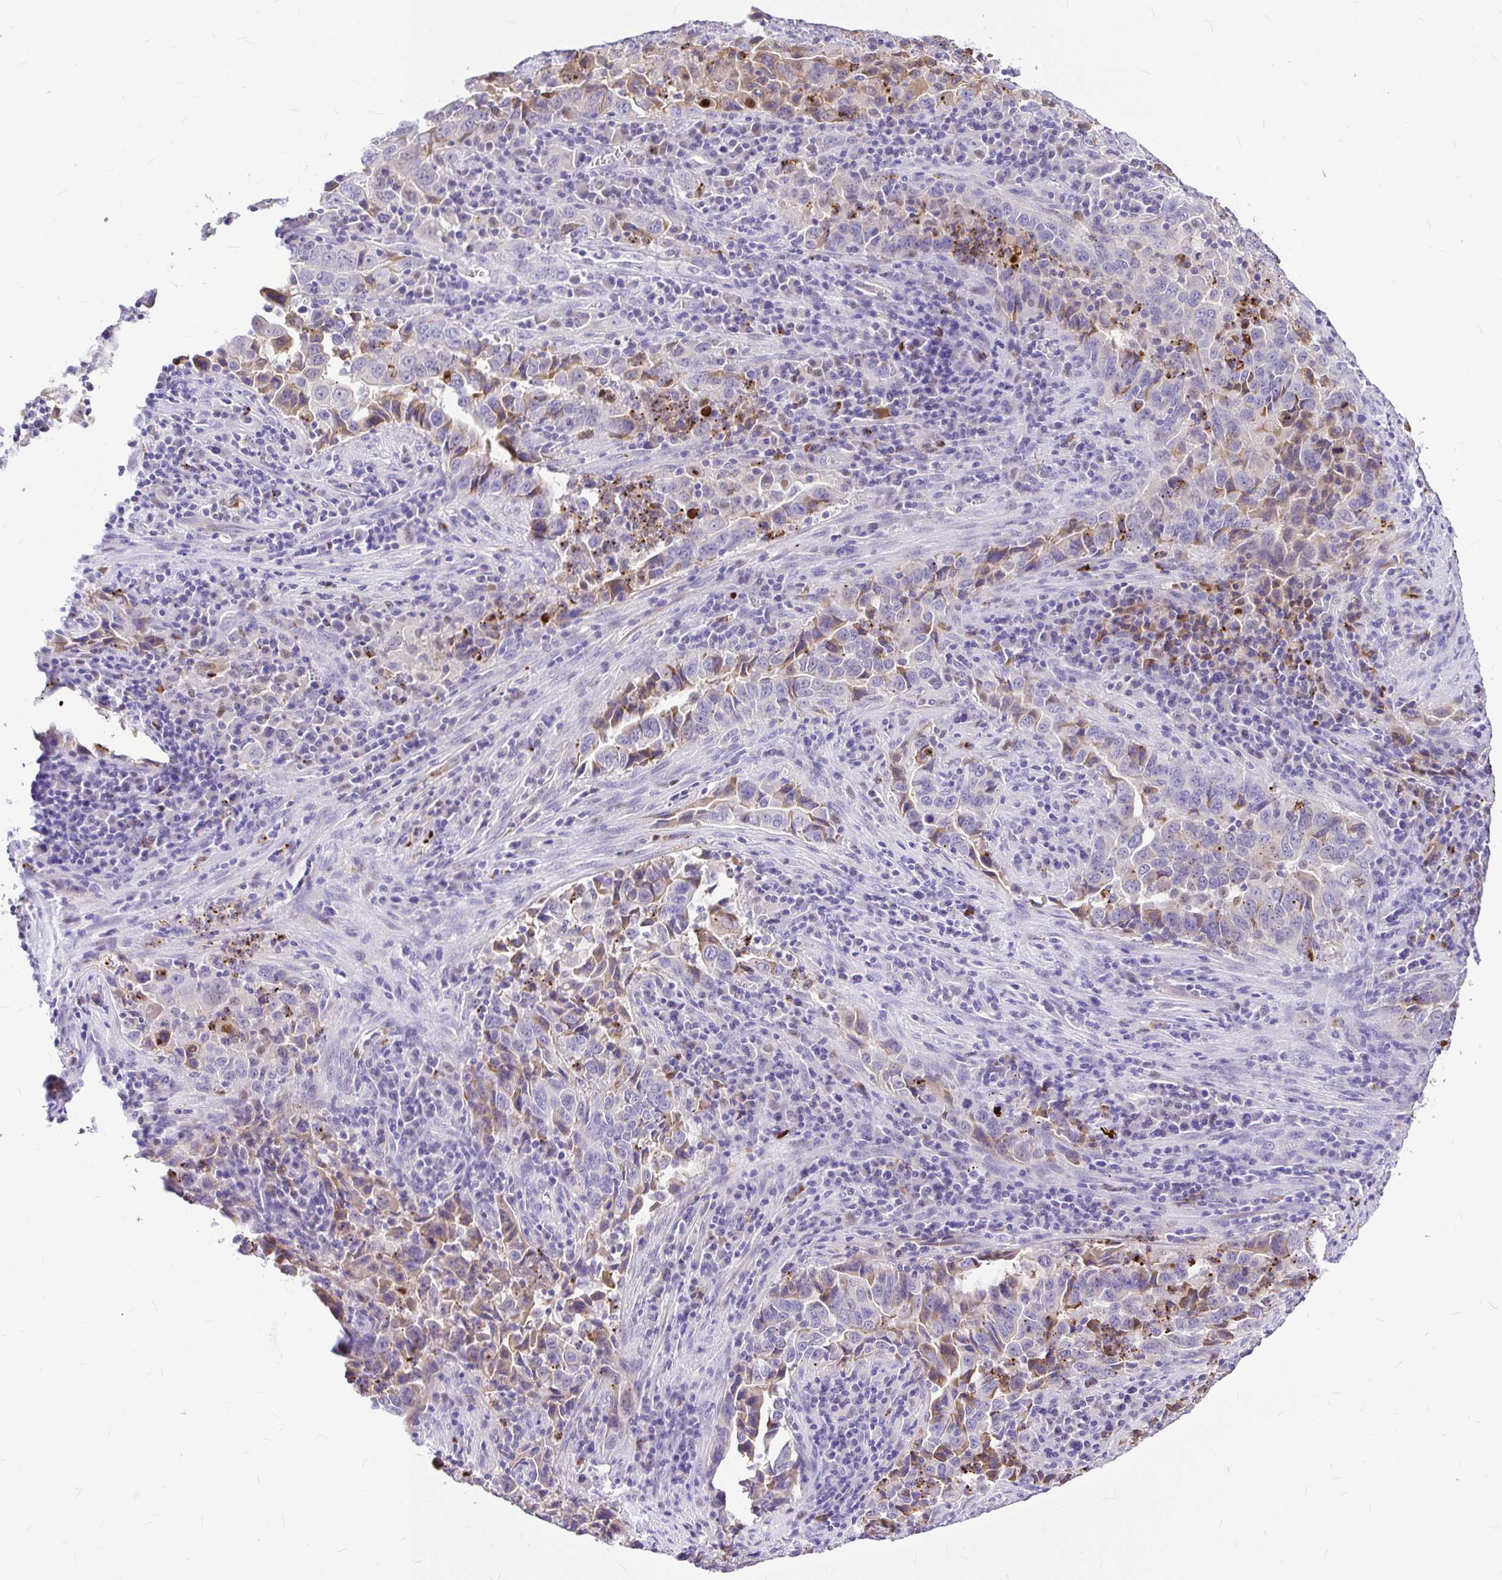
{"staining": {"intensity": "weak", "quantity": "<25%", "location": "cytoplasmic/membranous"}, "tissue": "lung cancer", "cell_type": "Tumor cells", "image_type": "cancer", "snomed": [{"axis": "morphology", "description": "Adenocarcinoma, NOS"}, {"axis": "topography", "description": "Lung"}], "caption": "Lung cancer stained for a protein using immunohistochemistry (IHC) reveals no expression tumor cells.", "gene": "CLEC1B", "patient": {"sex": "male", "age": 67}}